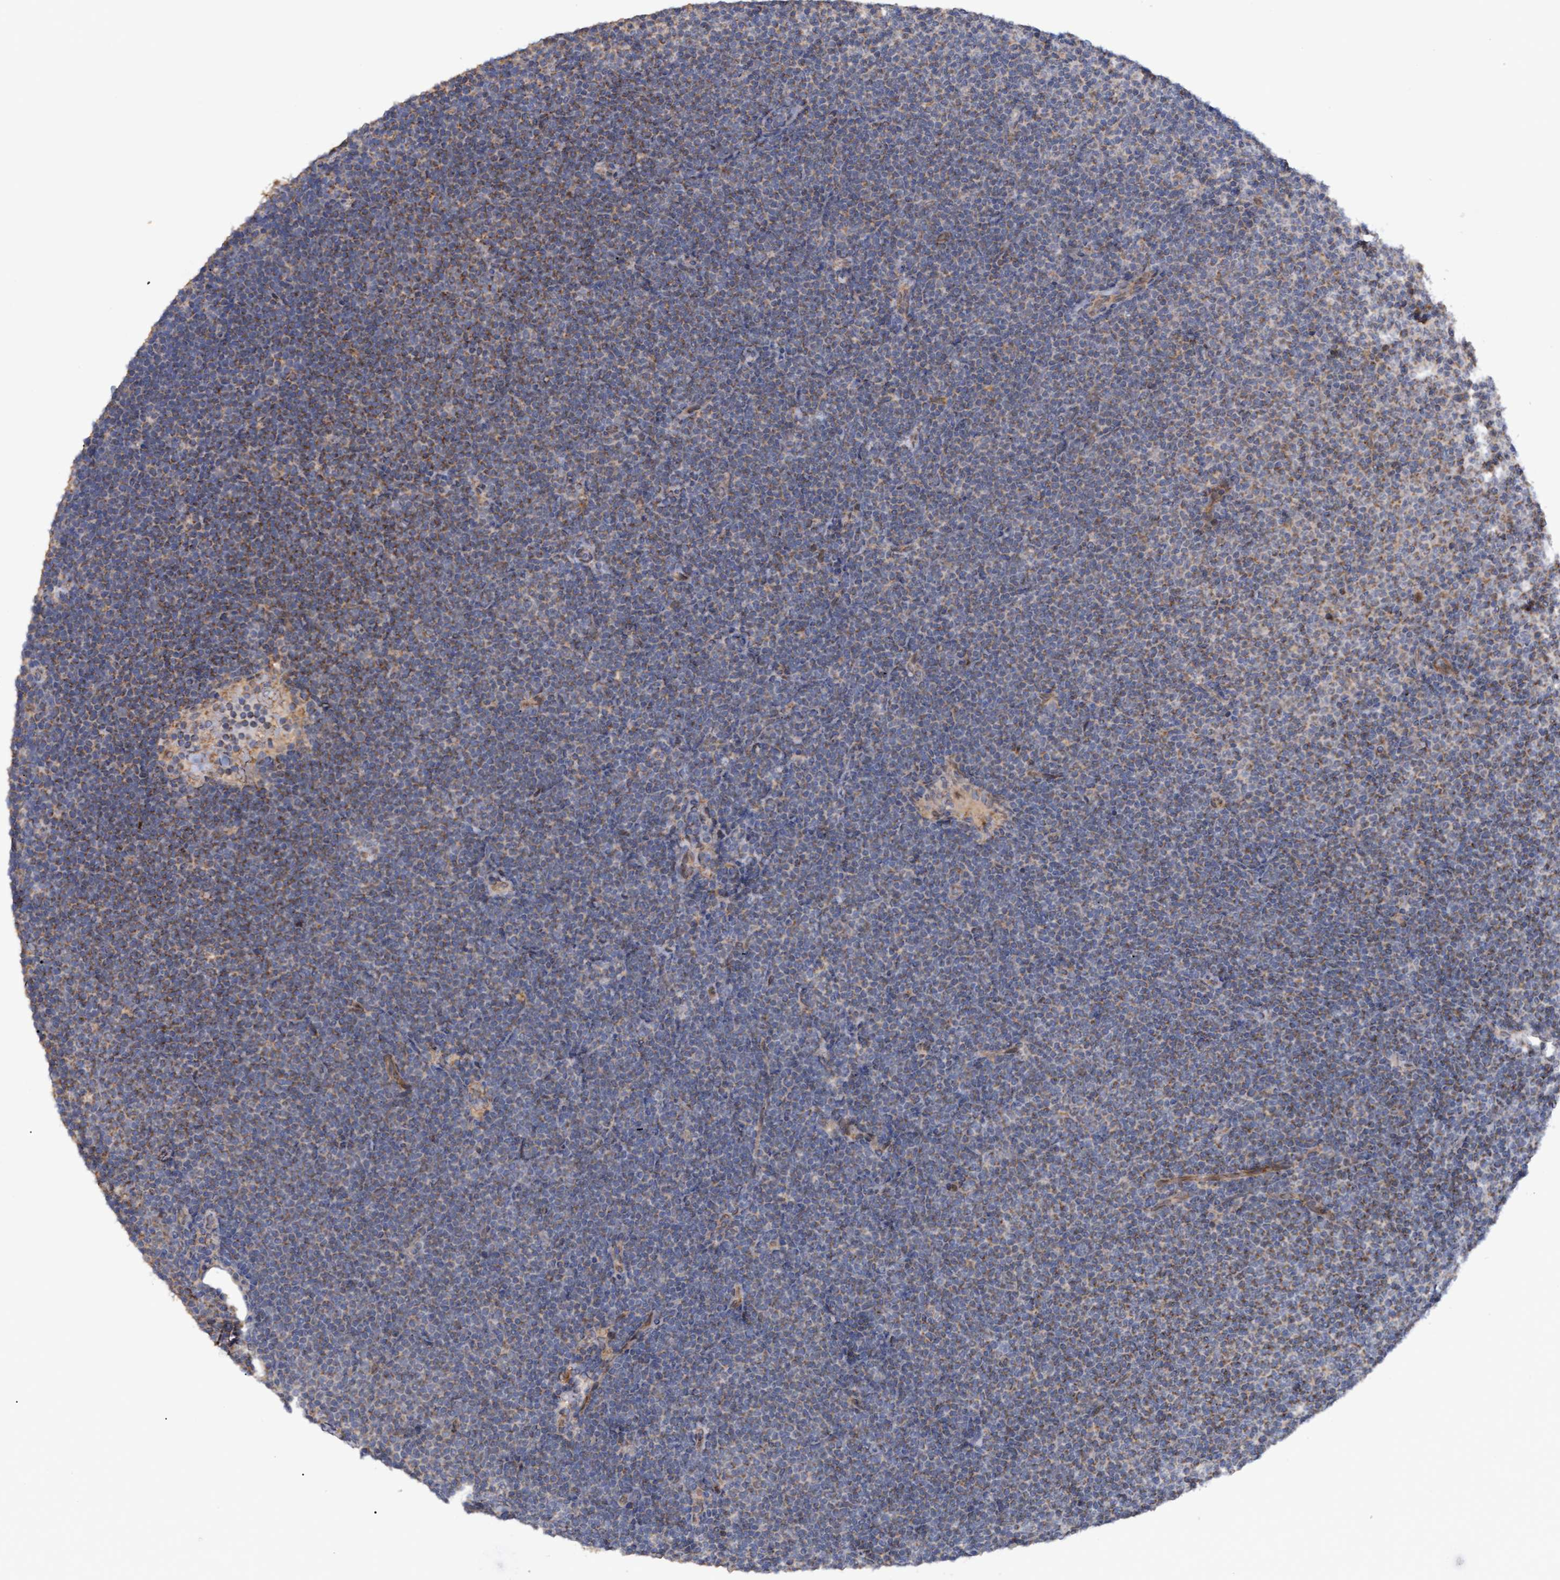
{"staining": {"intensity": "weak", "quantity": "25%-75%", "location": "cytoplasmic/membranous"}, "tissue": "lymphoma", "cell_type": "Tumor cells", "image_type": "cancer", "snomed": [{"axis": "morphology", "description": "Malignant lymphoma, non-Hodgkin's type, Low grade"}, {"axis": "topography", "description": "Lymph node"}], "caption": "Immunohistochemical staining of human malignant lymphoma, non-Hodgkin's type (low-grade) displays low levels of weak cytoplasmic/membranous positivity in approximately 25%-75% of tumor cells.", "gene": "MGLL", "patient": {"sex": "female", "age": 53}}